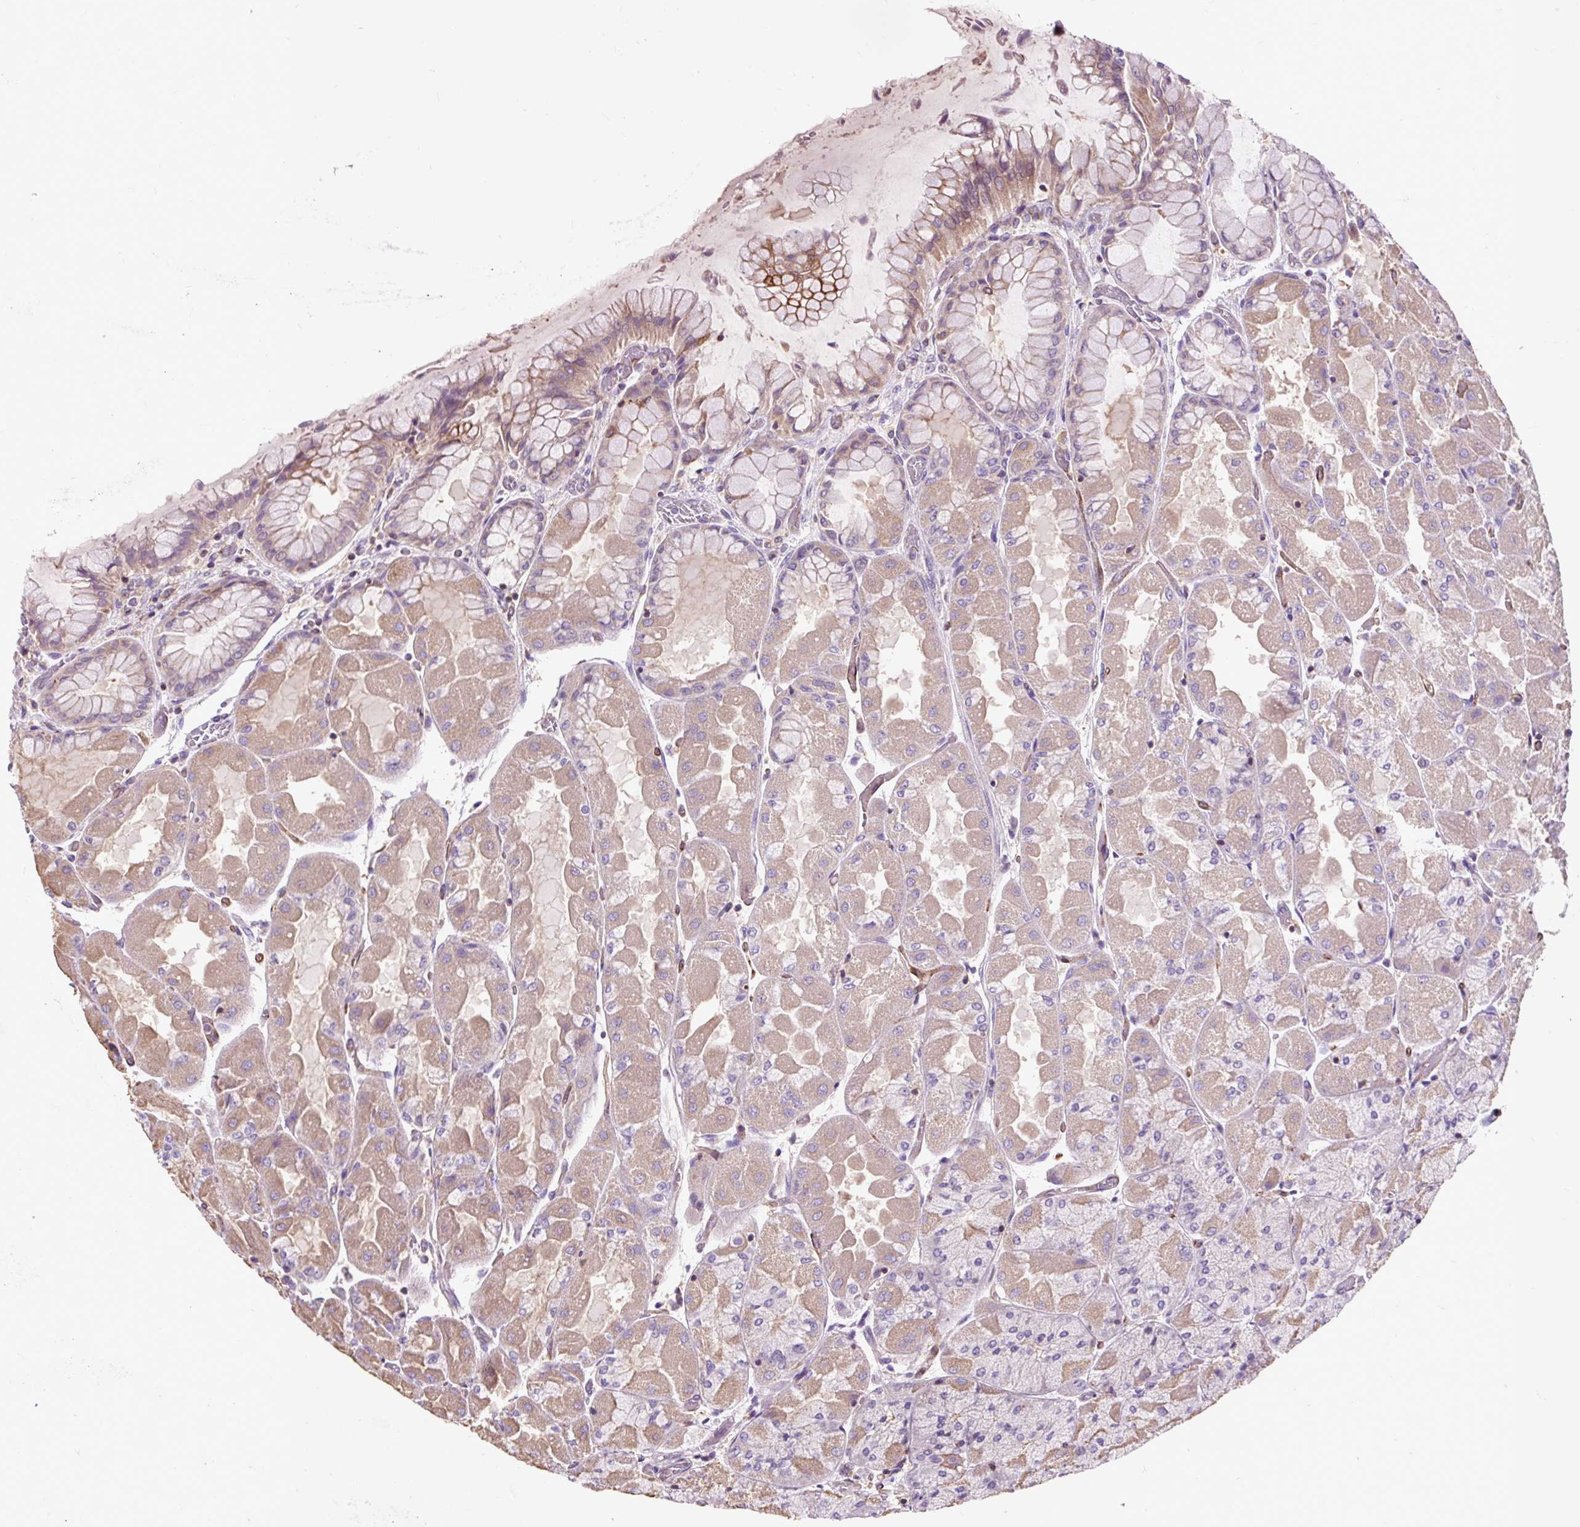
{"staining": {"intensity": "moderate", "quantity": "25%-75%", "location": "cytoplasmic/membranous"}, "tissue": "stomach", "cell_type": "Glandular cells", "image_type": "normal", "snomed": [{"axis": "morphology", "description": "Normal tissue, NOS"}, {"axis": "topography", "description": "Stomach"}], "caption": "Moderate cytoplasmic/membranous expression is present in approximately 25%-75% of glandular cells in normal stomach.", "gene": "PCDHGB3", "patient": {"sex": "female", "age": 61}}